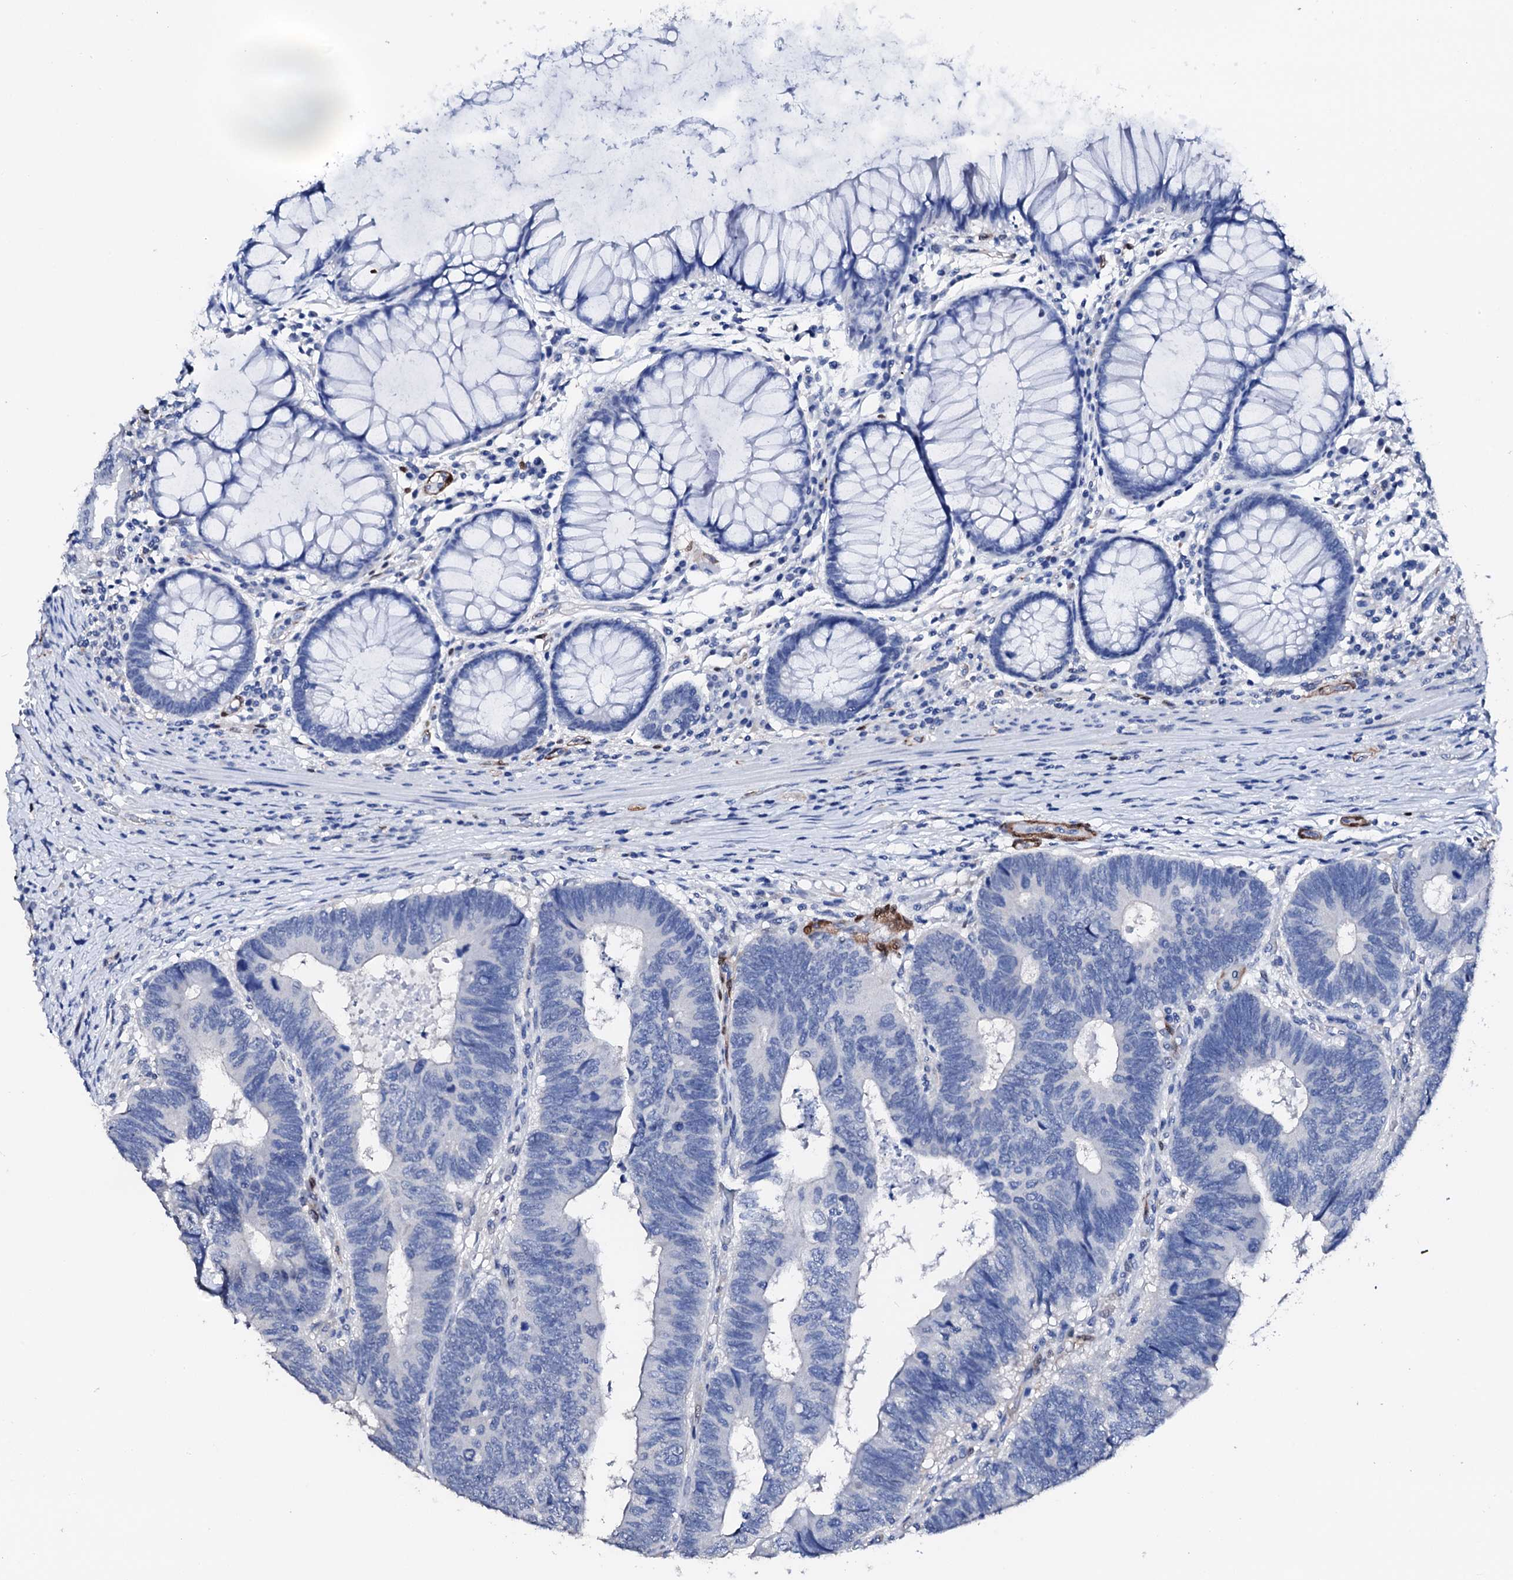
{"staining": {"intensity": "negative", "quantity": "none", "location": "none"}, "tissue": "colorectal cancer", "cell_type": "Tumor cells", "image_type": "cancer", "snomed": [{"axis": "morphology", "description": "Adenocarcinoma, NOS"}, {"axis": "topography", "description": "Colon"}], "caption": "Immunohistochemistry (IHC) histopathology image of neoplastic tissue: human adenocarcinoma (colorectal) stained with DAB (3,3'-diaminobenzidine) exhibits no significant protein positivity in tumor cells.", "gene": "NRIP2", "patient": {"sex": "female", "age": 67}}